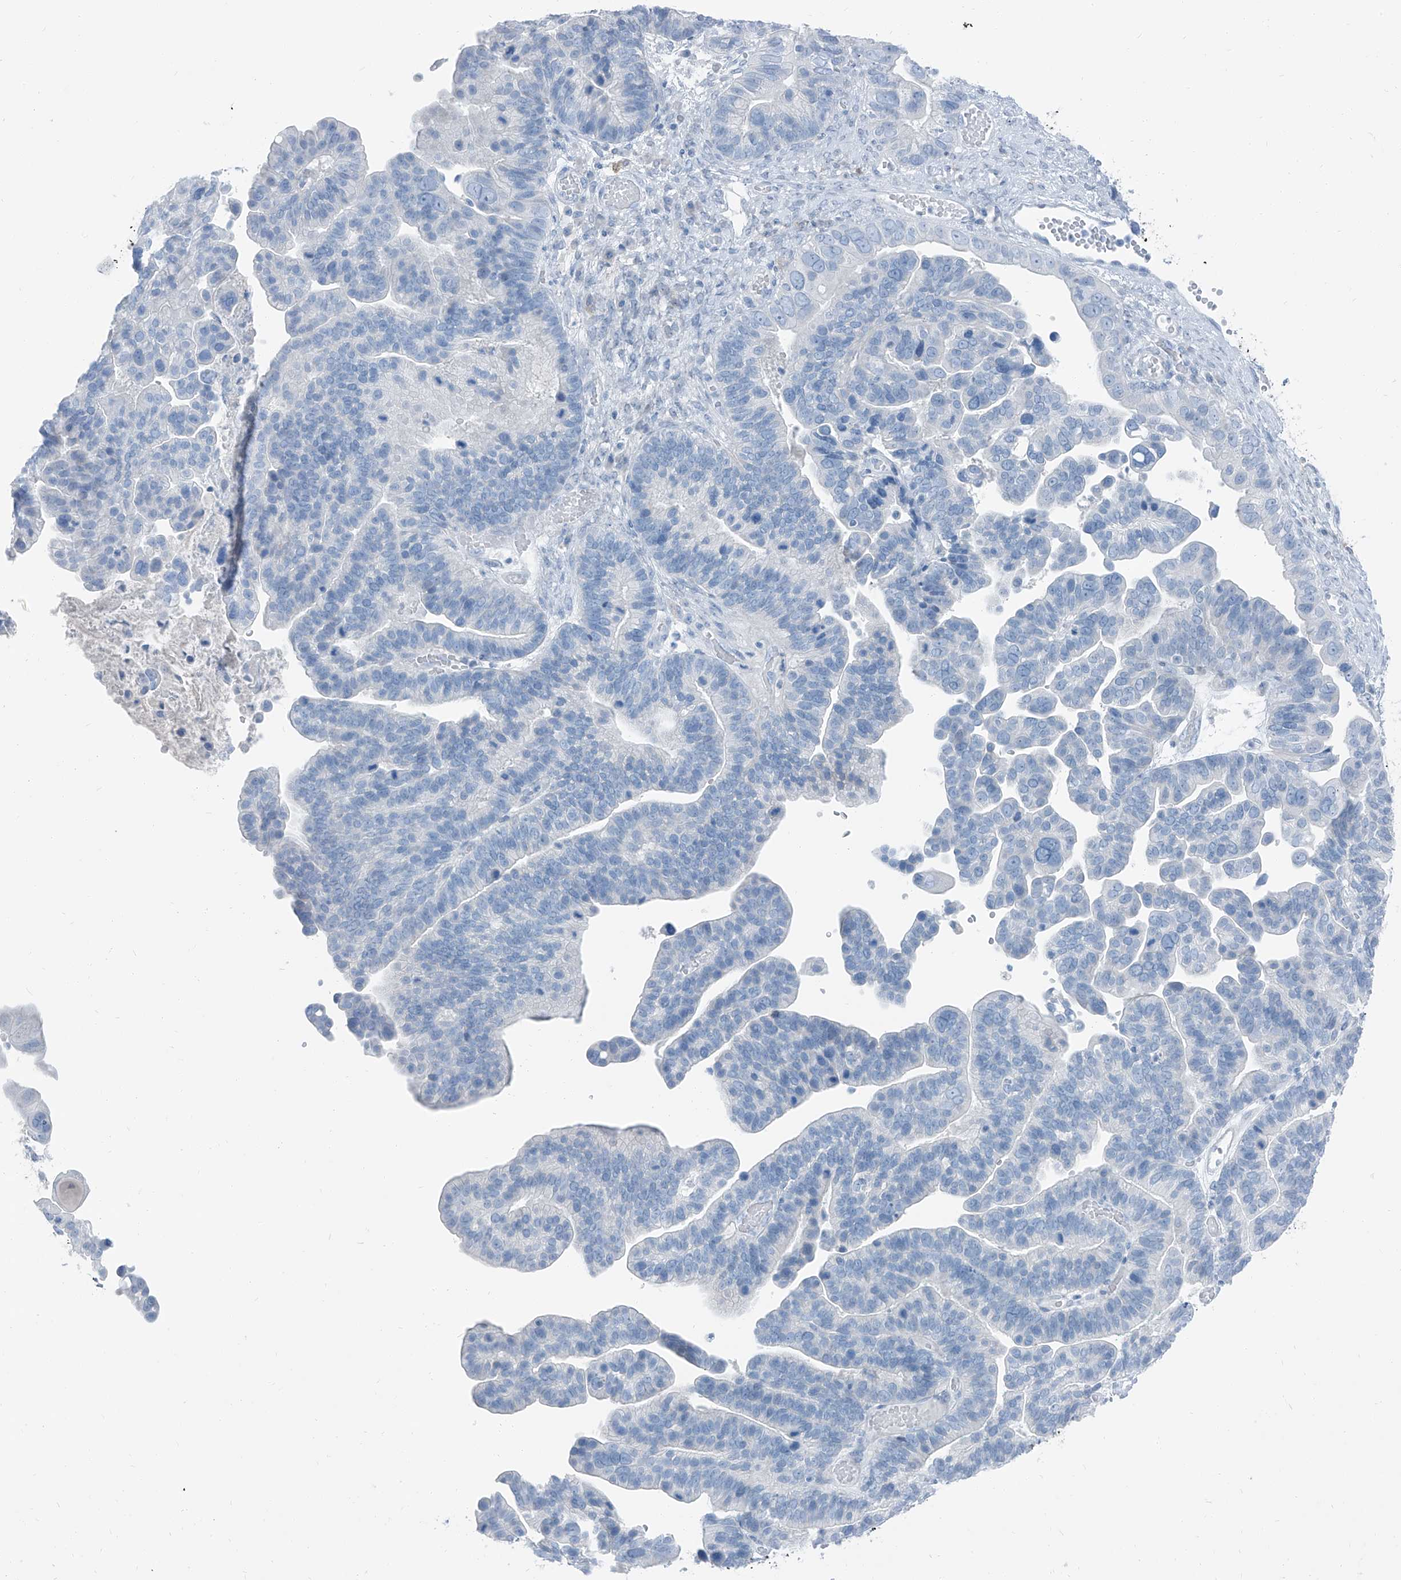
{"staining": {"intensity": "negative", "quantity": "none", "location": "none"}, "tissue": "ovarian cancer", "cell_type": "Tumor cells", "image_type": "cancer", "snomed": [{"axis": "morphology", "description": "Cystadenocarcinoma, serous, NOS"}, {"axis": "topography", "description": "Ovary"}], "caption": "An immunohistochemistry histopathology image of serous cystadenocarcinoma (ovarian) is shown. There is no staining in tumor cells of serous cystadenocarcinoma (ovarian).", "gene": "RGN", "patient": {"sex": "female", "age": 56}}